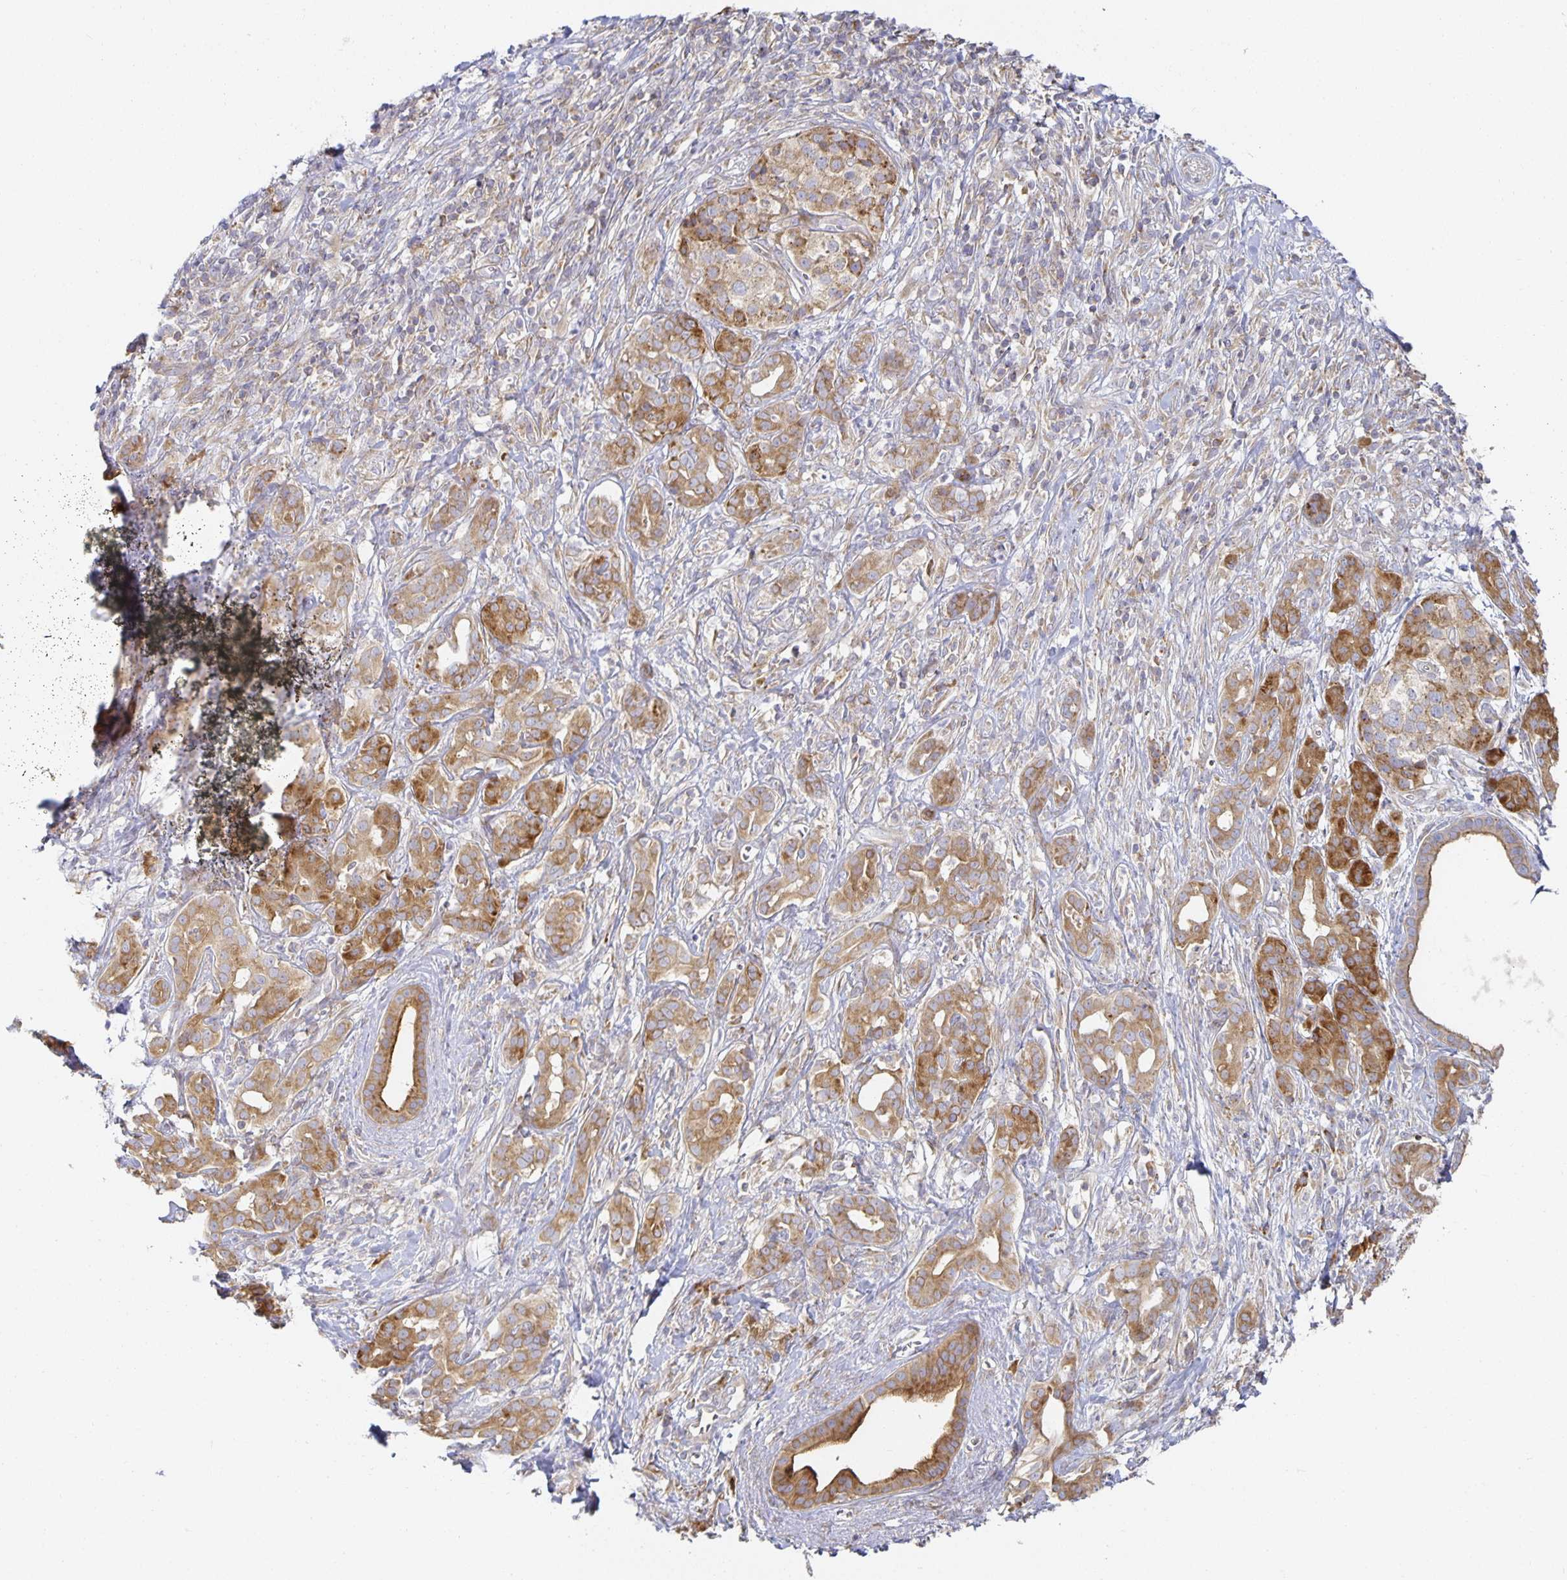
{"staining": {"intensity": "moderate", "quantity": ">75%", "location": "cytoplasmic/membranous"}, "tissue": "pancreatic cancer", "cell_type": "Tumor cells", "image_type": "cancer", "snomed": [{"axis": "morphology", "description": "Adenocarcinoma, NOS"}, {"axis": "topography", "description": "Pancreas"}], "caption": "Pancreatic cancer tissue exhibits moderate cytoplasmic/membranous positivity in about >75% of tumor cells, visualized by immunohistochemistry.", "gene": "NOMO1", "patient": {"sex": "male", "age": 61}}